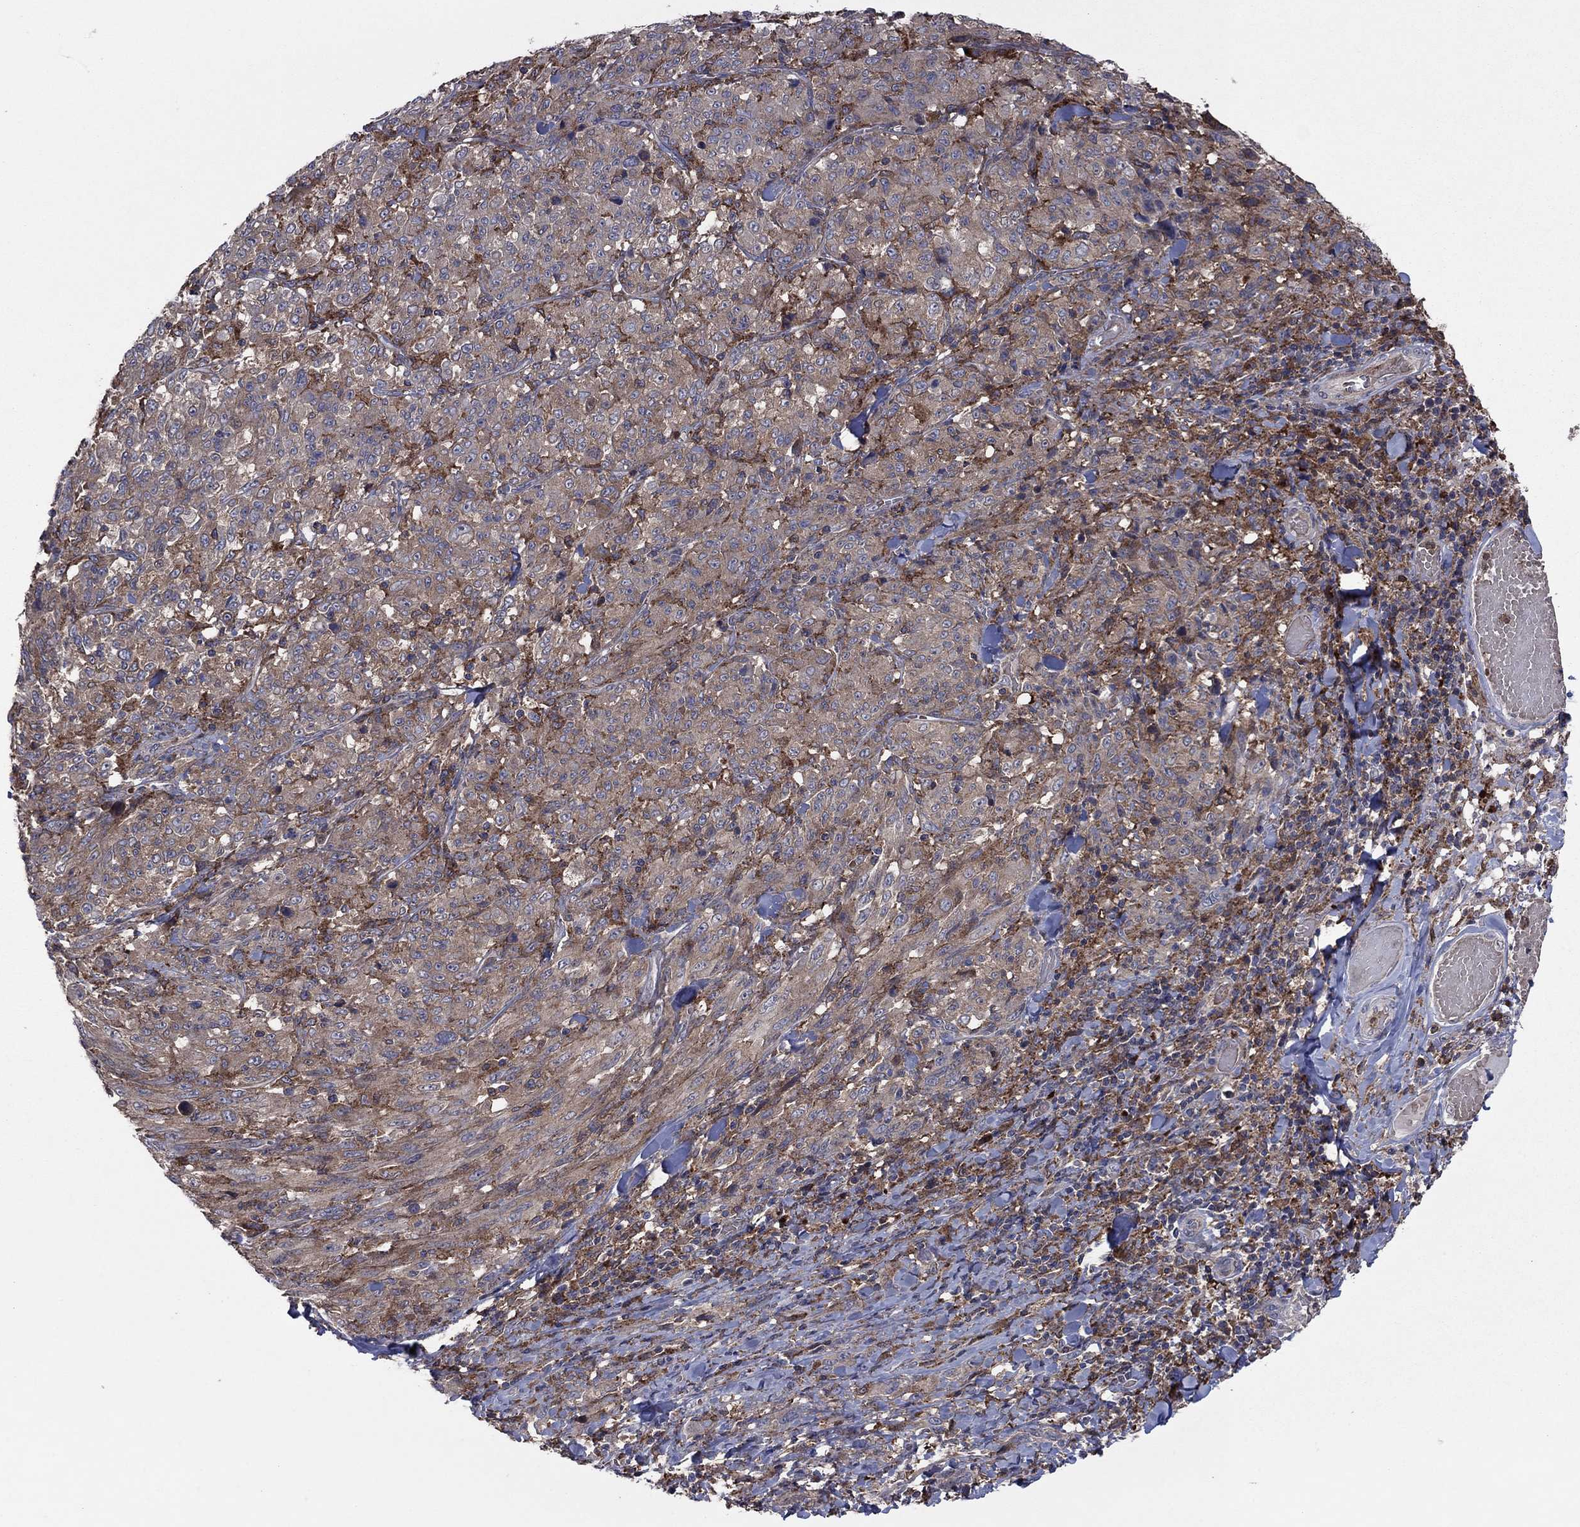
{"staining": {"intensity": "weak", "quantity": "25%-75%", "location": "cytoplasmic/membranous"}, "tissue": "melanoma", "cell_type": "Tumor cells", "image_type": "cancer", "snomed": [{"axis": "morphology", "description": "Malignant melanoma, NOS"}, {"axis": "topography", "description": "Skin"}], "caption": "Immunohistochemistry micrograph of neoplastic tissue: human malignant melanoma stained using immunohistochemistry displays low levels of weak protein expression localized specifically in the cytoplasmic/membranous of tumor cells, appearing as a cytoplasmic/membranous brown color.", "gene": "MEA1", "patient": {"sex": "female", "age": 91}}